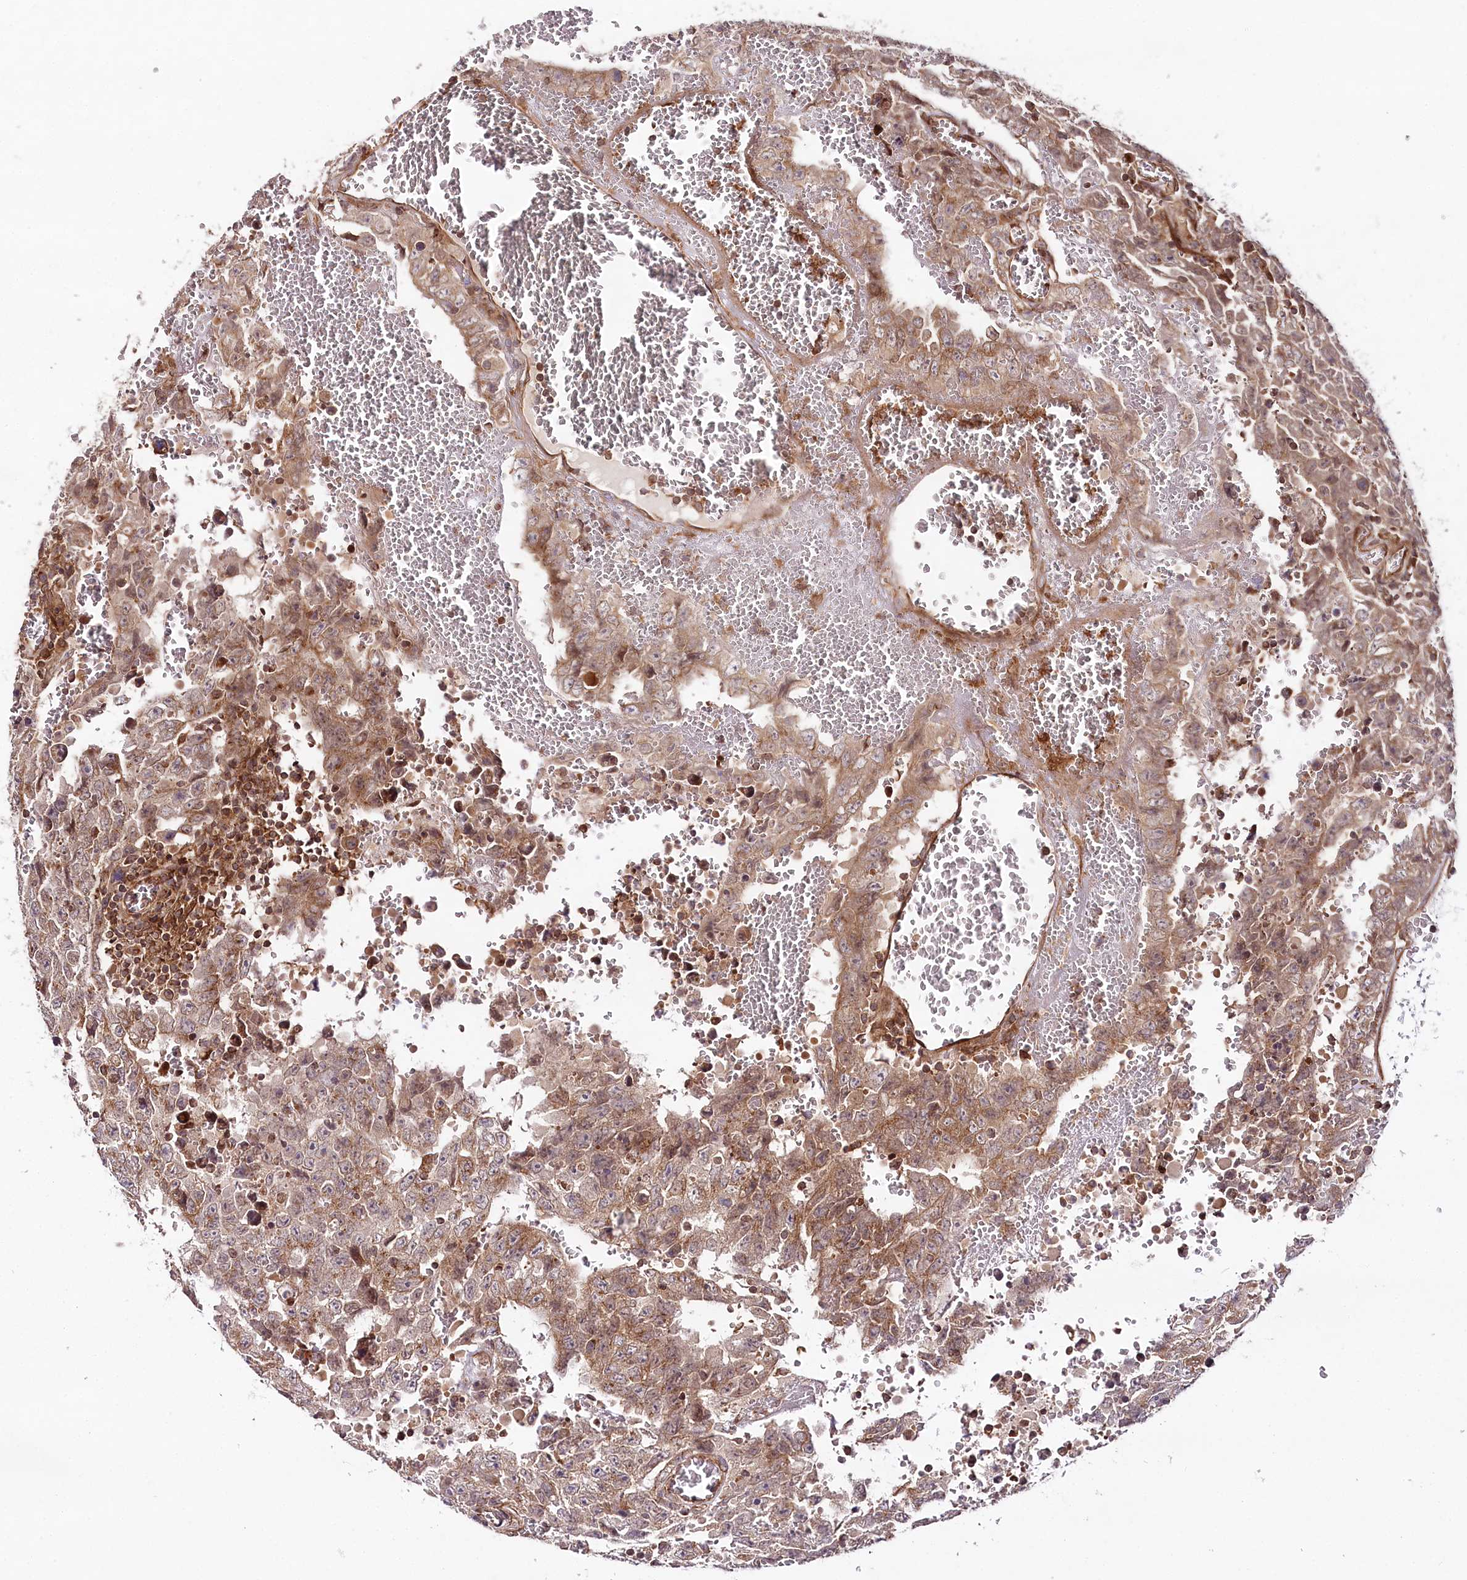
{"staining": {"intensity": "moderate", "quantity": "25%-75%", "location": "cytoplasmic/membranous"}, "tissue": "testis cancer", "cell_type": "Tumor cells", "image_type": "cancer", "snomed": [{"axis": "morphology", "description": "Carcinoma, Embryonal, NOS"}, {"axis": "topography", "description": "Testis"}], "caption": "Tumor cells reveal medium levels of moderate cytoplasmic/membranous positivity in approximately 25%-75% of cells in human embryonal carcinoma (testis). (Brightfield microscopy of DAB IHC at high magnification).", "gene": "COPG1", "patient": {"sex": "male", "age": 26}}